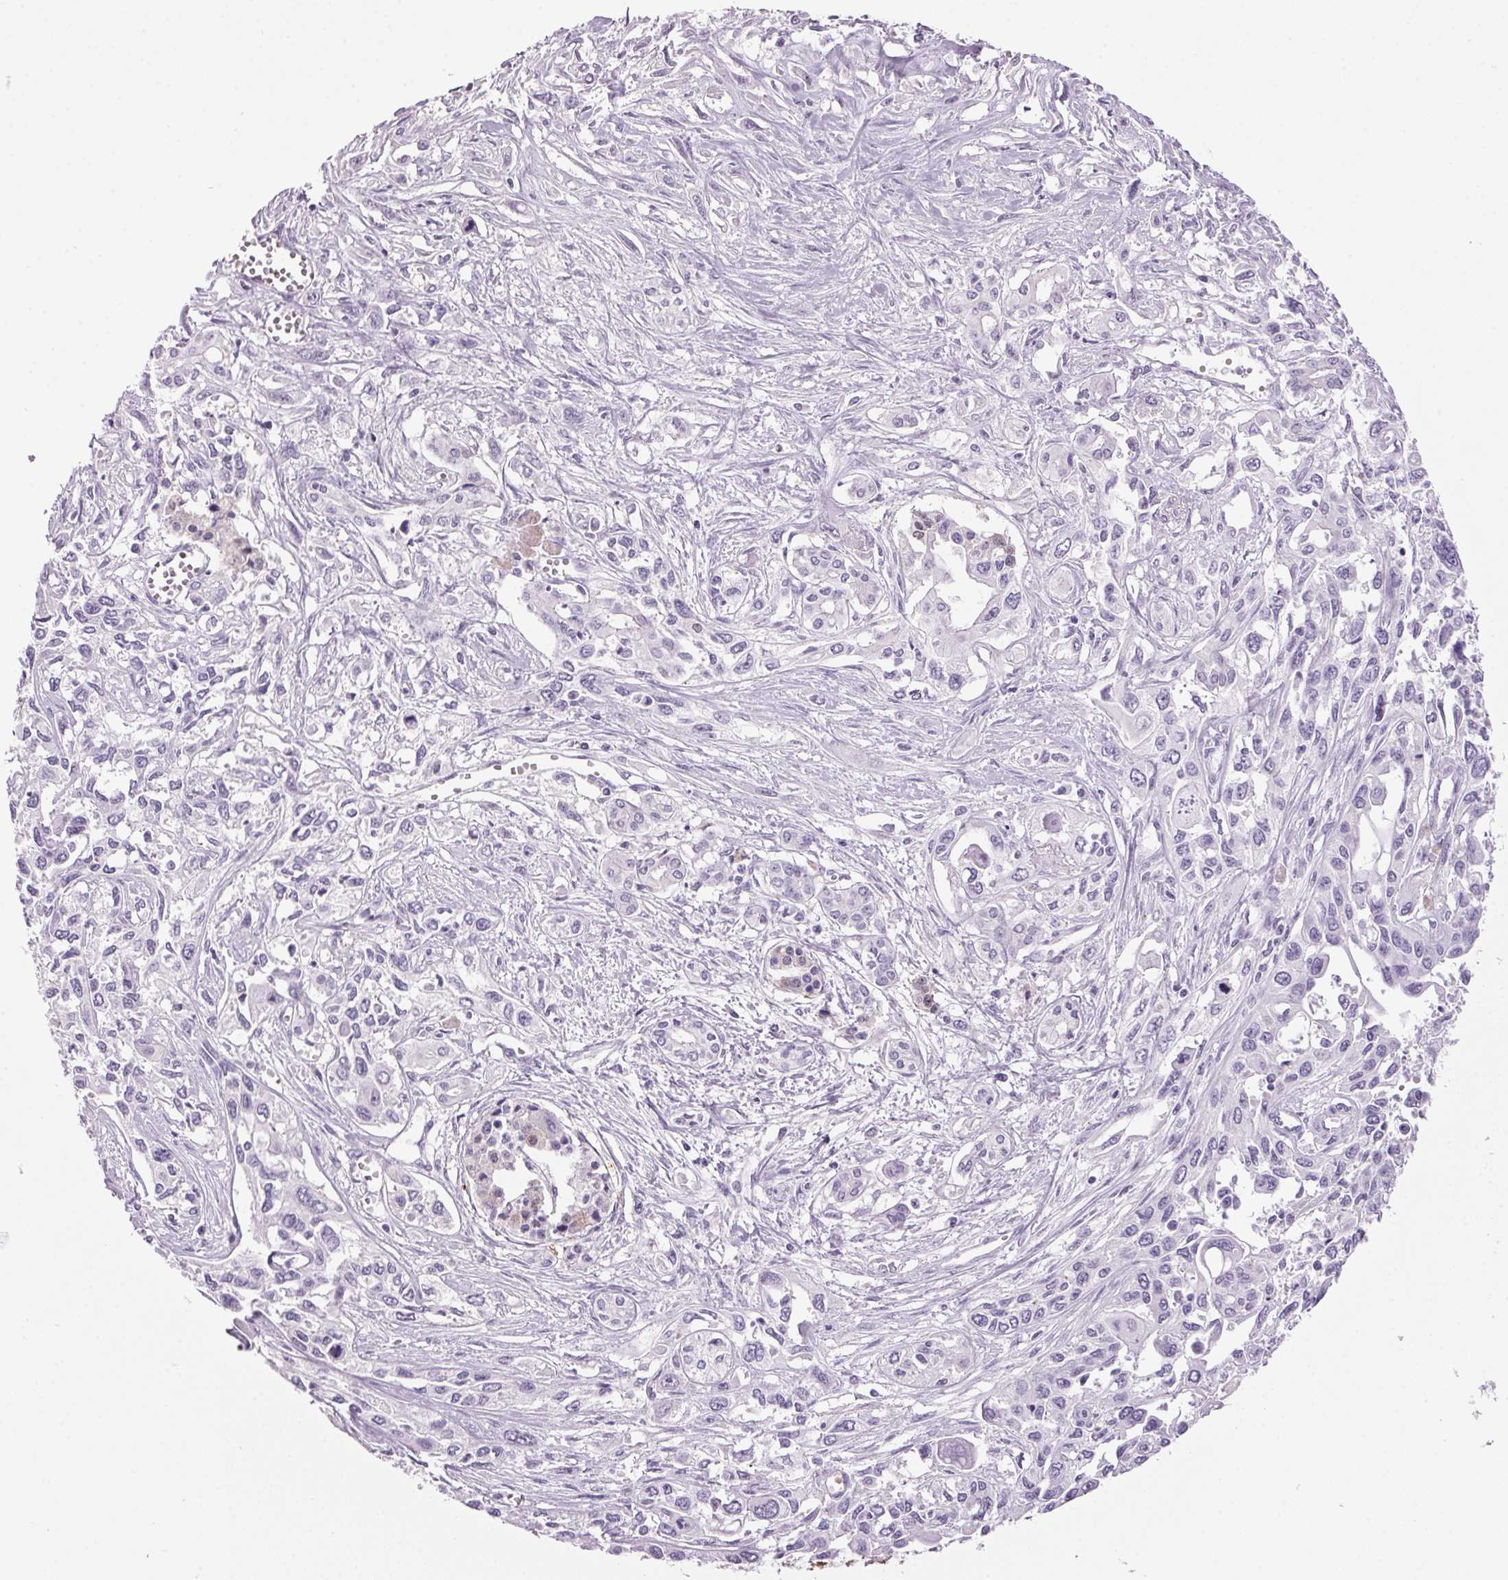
{"staining": {"intensity": "negative", "quantity": "none", "location": "none"}, "tissue": "pancreatic cancer", "cell_type": "Tumor cells", "image_type": "cancer", "snomed": [{"axis": "morphology", "description": "Adenocarcinoma, NOS"}, {"axis": "topography", "description": "Pancreas"}], "caption": "An immunohistochemistry (IHC) photomicrograph of pancreatic cancer (adenocarcinoma) is shown. There is no staining in tumor cells of pancreatic cancer (adenocarcinoma). Nuclei are stained in blue.", "gene": "PPP1R1A", "patient": {"sex": "female", "age": 55}}